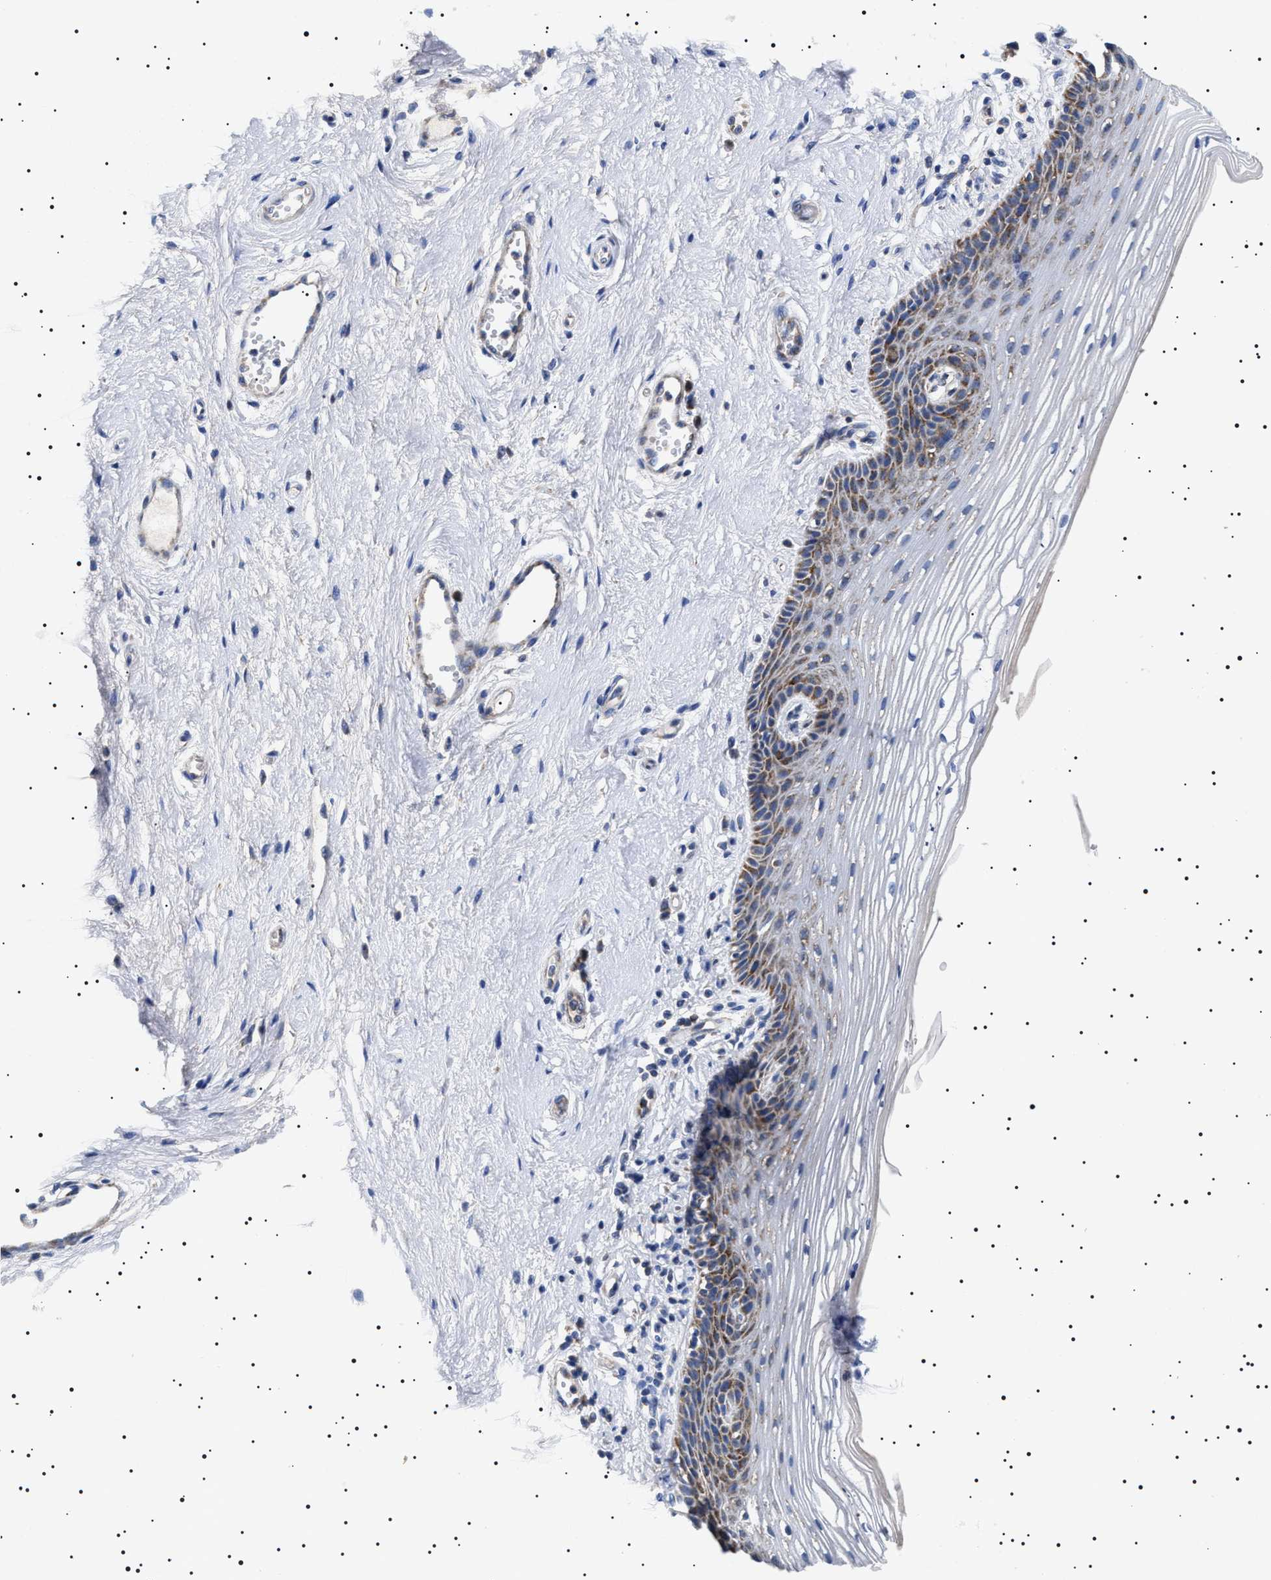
{"staining": {"intensity": "weak", "quantity": "25%-75%", "location": "cytoplasmic/membranous"}, "tissue": "vagina", "cell_type": "Squamous epithelial cells", "image_type": "normal", "snomed": [{"axis": "morphology", "description": "Normal tissue, NOS"}, {"axis": "topography", "description": "Vagina"}], "caption": "Squamous epithelial cells reveal weak cytoplasmic/membranous positivity in approximately 25%-75% of cells in benign vagina.", "gene": "CHRDL2", "patient": {"sex": "female", "age": 46}}